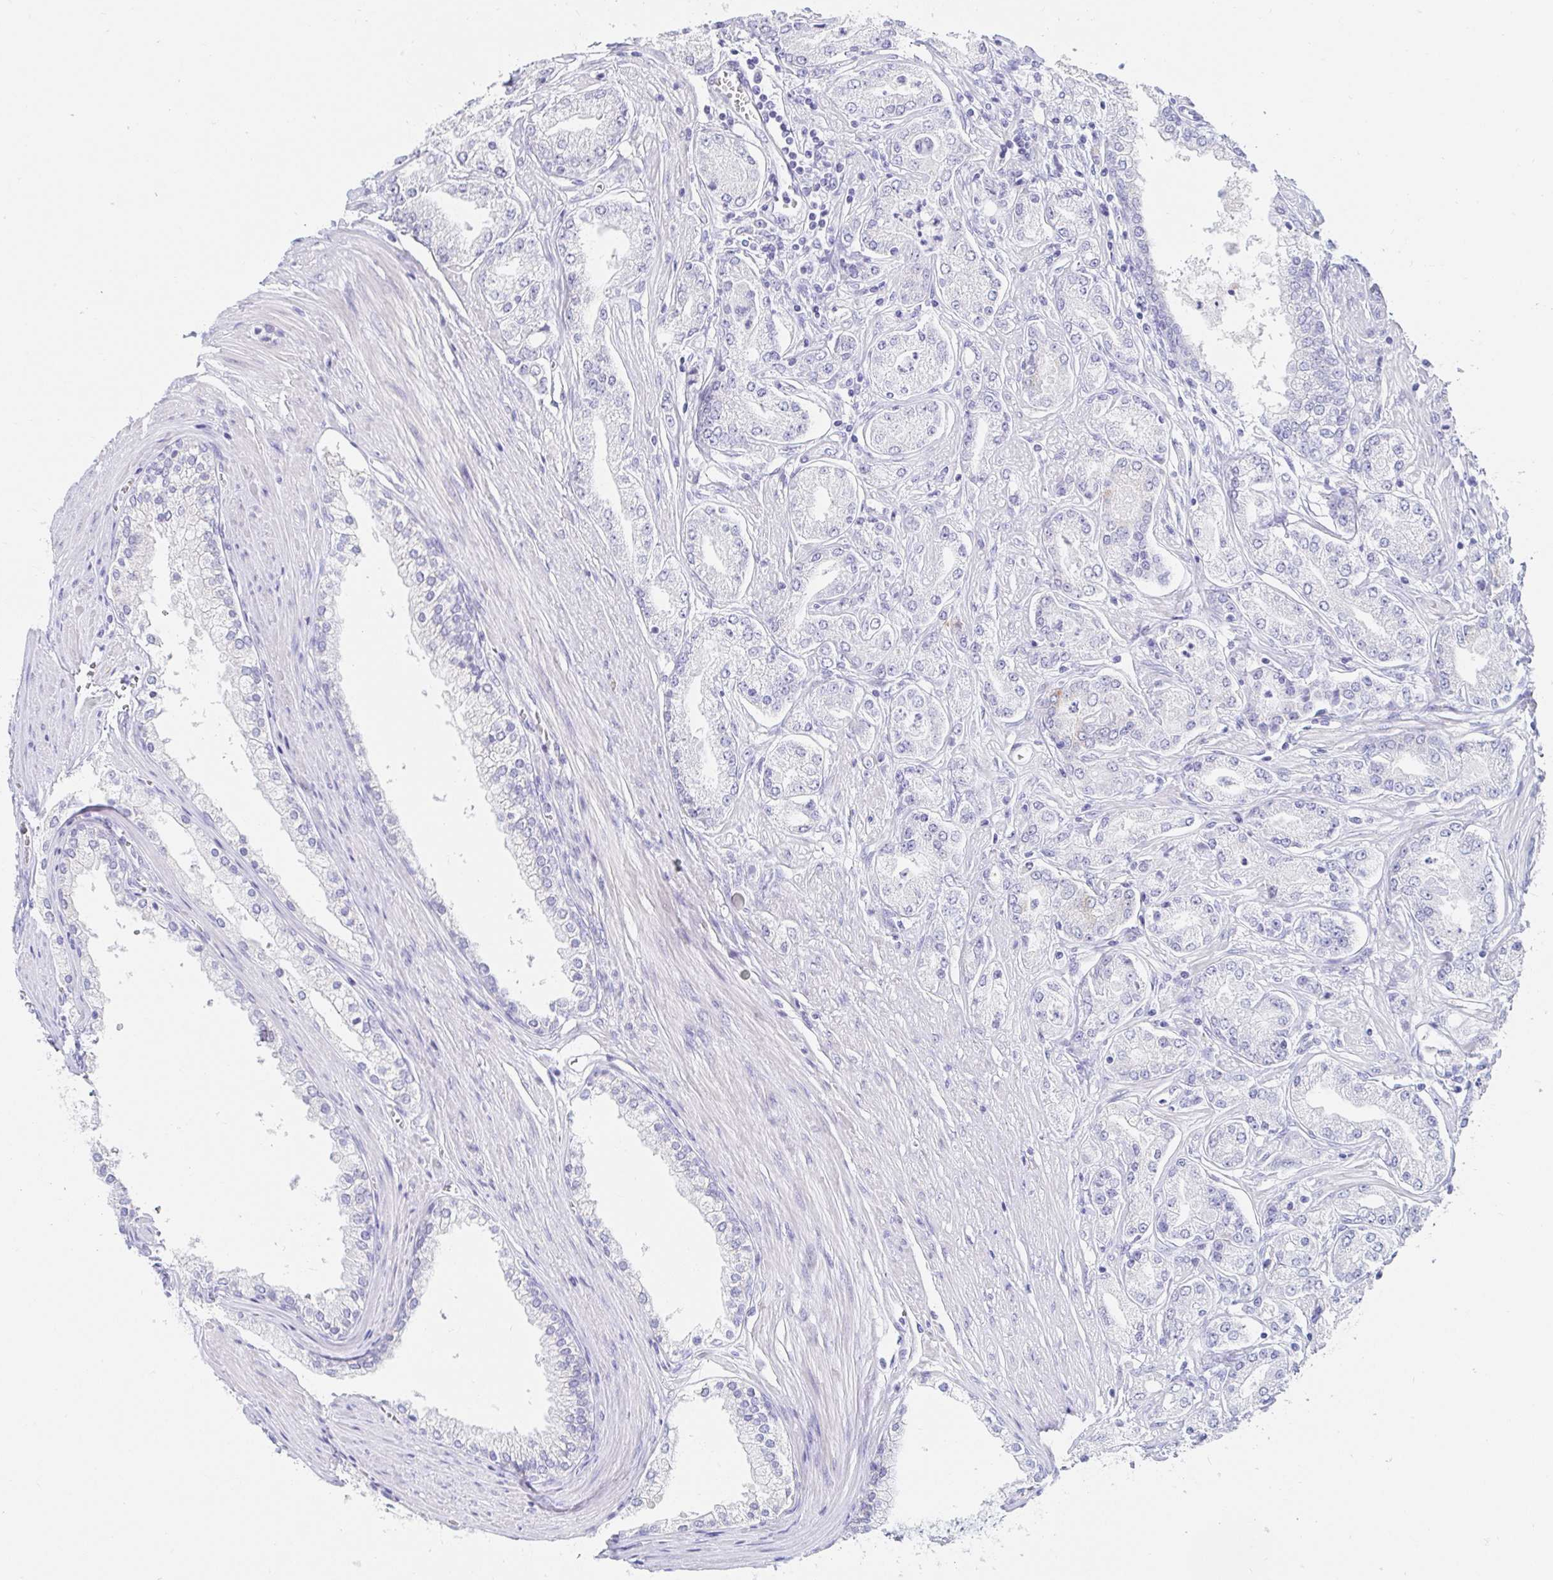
{"staining": {"intensity": "negative", "quantity": "none", "location": "none"}, "tissue": "prostate cancer", "cell_type": "Tumor cells", "image_type": "cancer", "snomed": [{"axis": "morphology", "description": "Adenocarcinoma, High grade"}, {"axis": "topography", "description": "Prostate"}], "caption": "Tumor cells are negative for brown protein staining in prostate cancer (adenocarcinoma (high-grade)). (DAB (3,3'-diaminobenzidine) immunohistochemistry (IHC) with hematoxylin counter stain).", "gene": "C4orf17", "patient": {"sex": "male", "age": 66}}